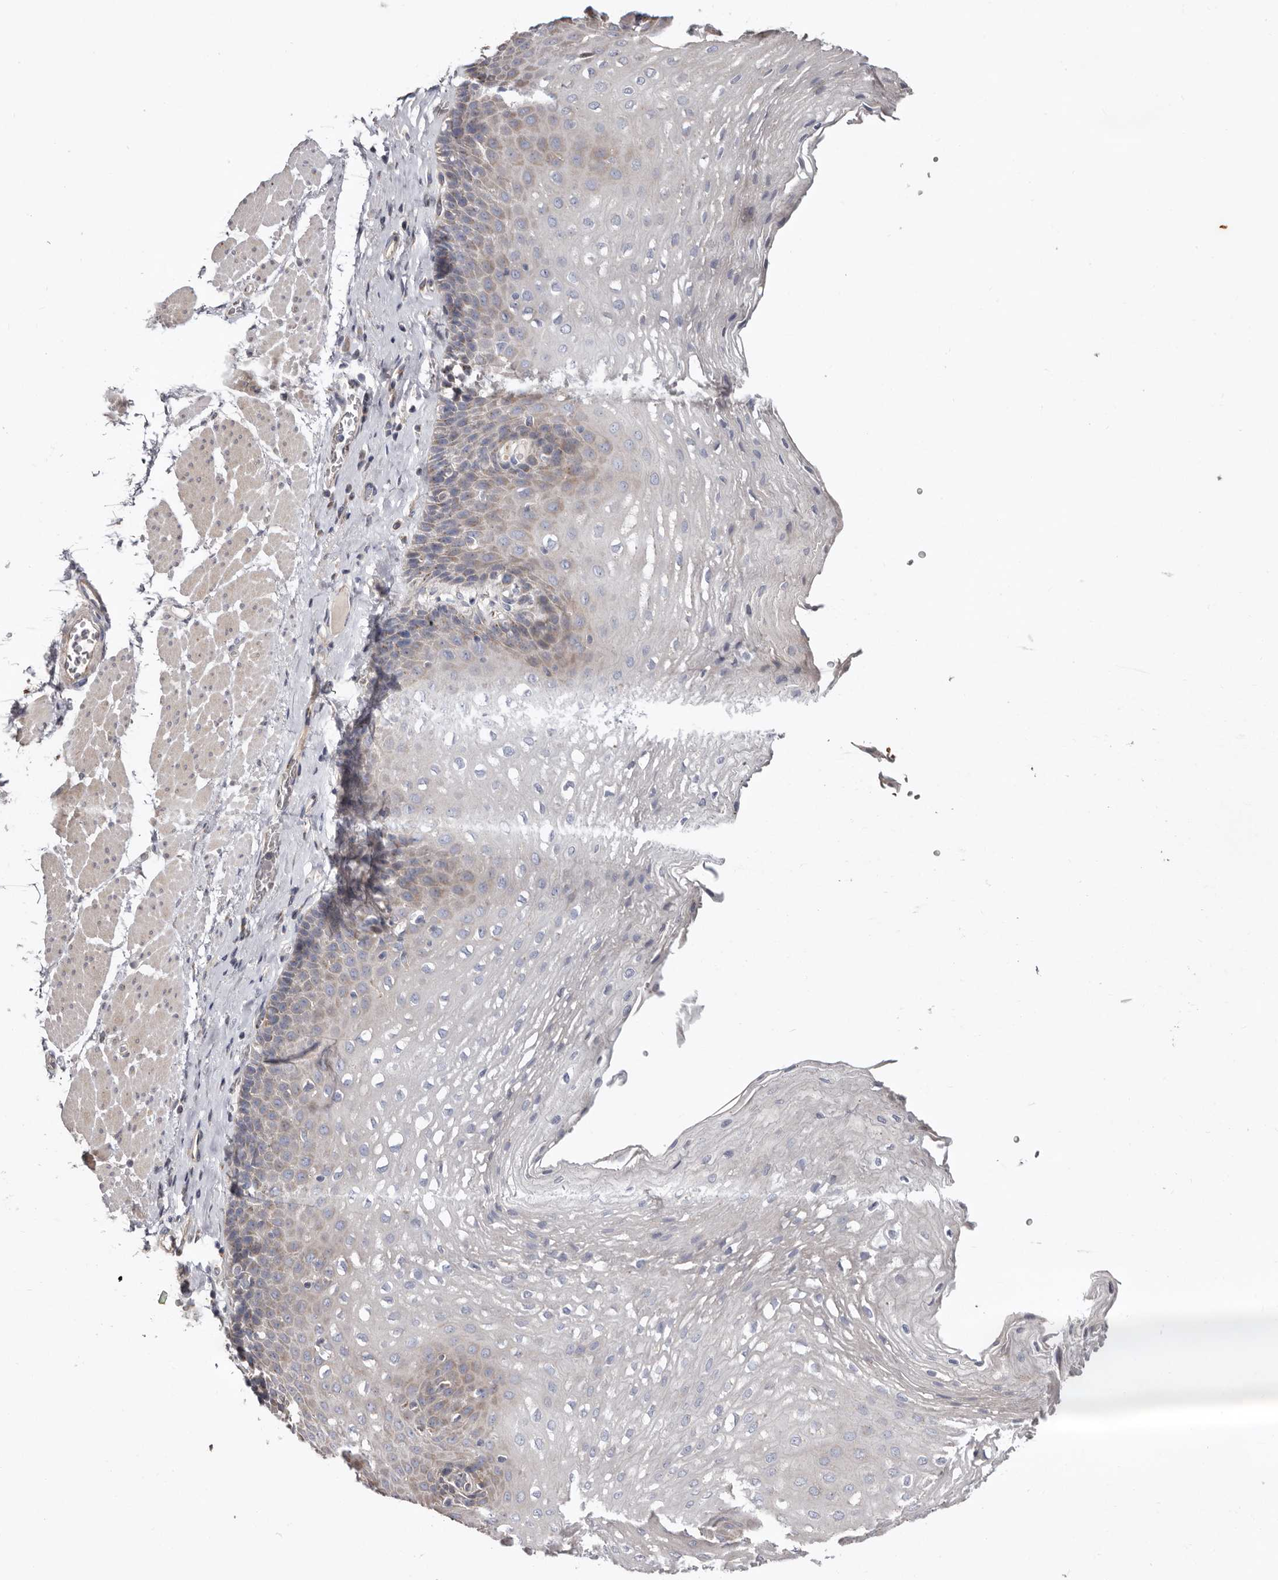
{"staining": {"intensity": "weak", "quantity": "<25%", "location": "cytoplasmic/membranous"}, "tissue": "esophagus", "cell_type": "Squamous epithelial cells", "image_type": "normal", "snomed": [{"axis": "morphology", "description": "Normal tissue, NOS"}, {"axis": "topography", "description": "Esophagus"}], "caption": "Human esophagus stained for a protein using IHC demonstrates no staining in squamous epithelial cells.", "gene": "ASIC5", "patient": {"sex": "female", "age": 66}}